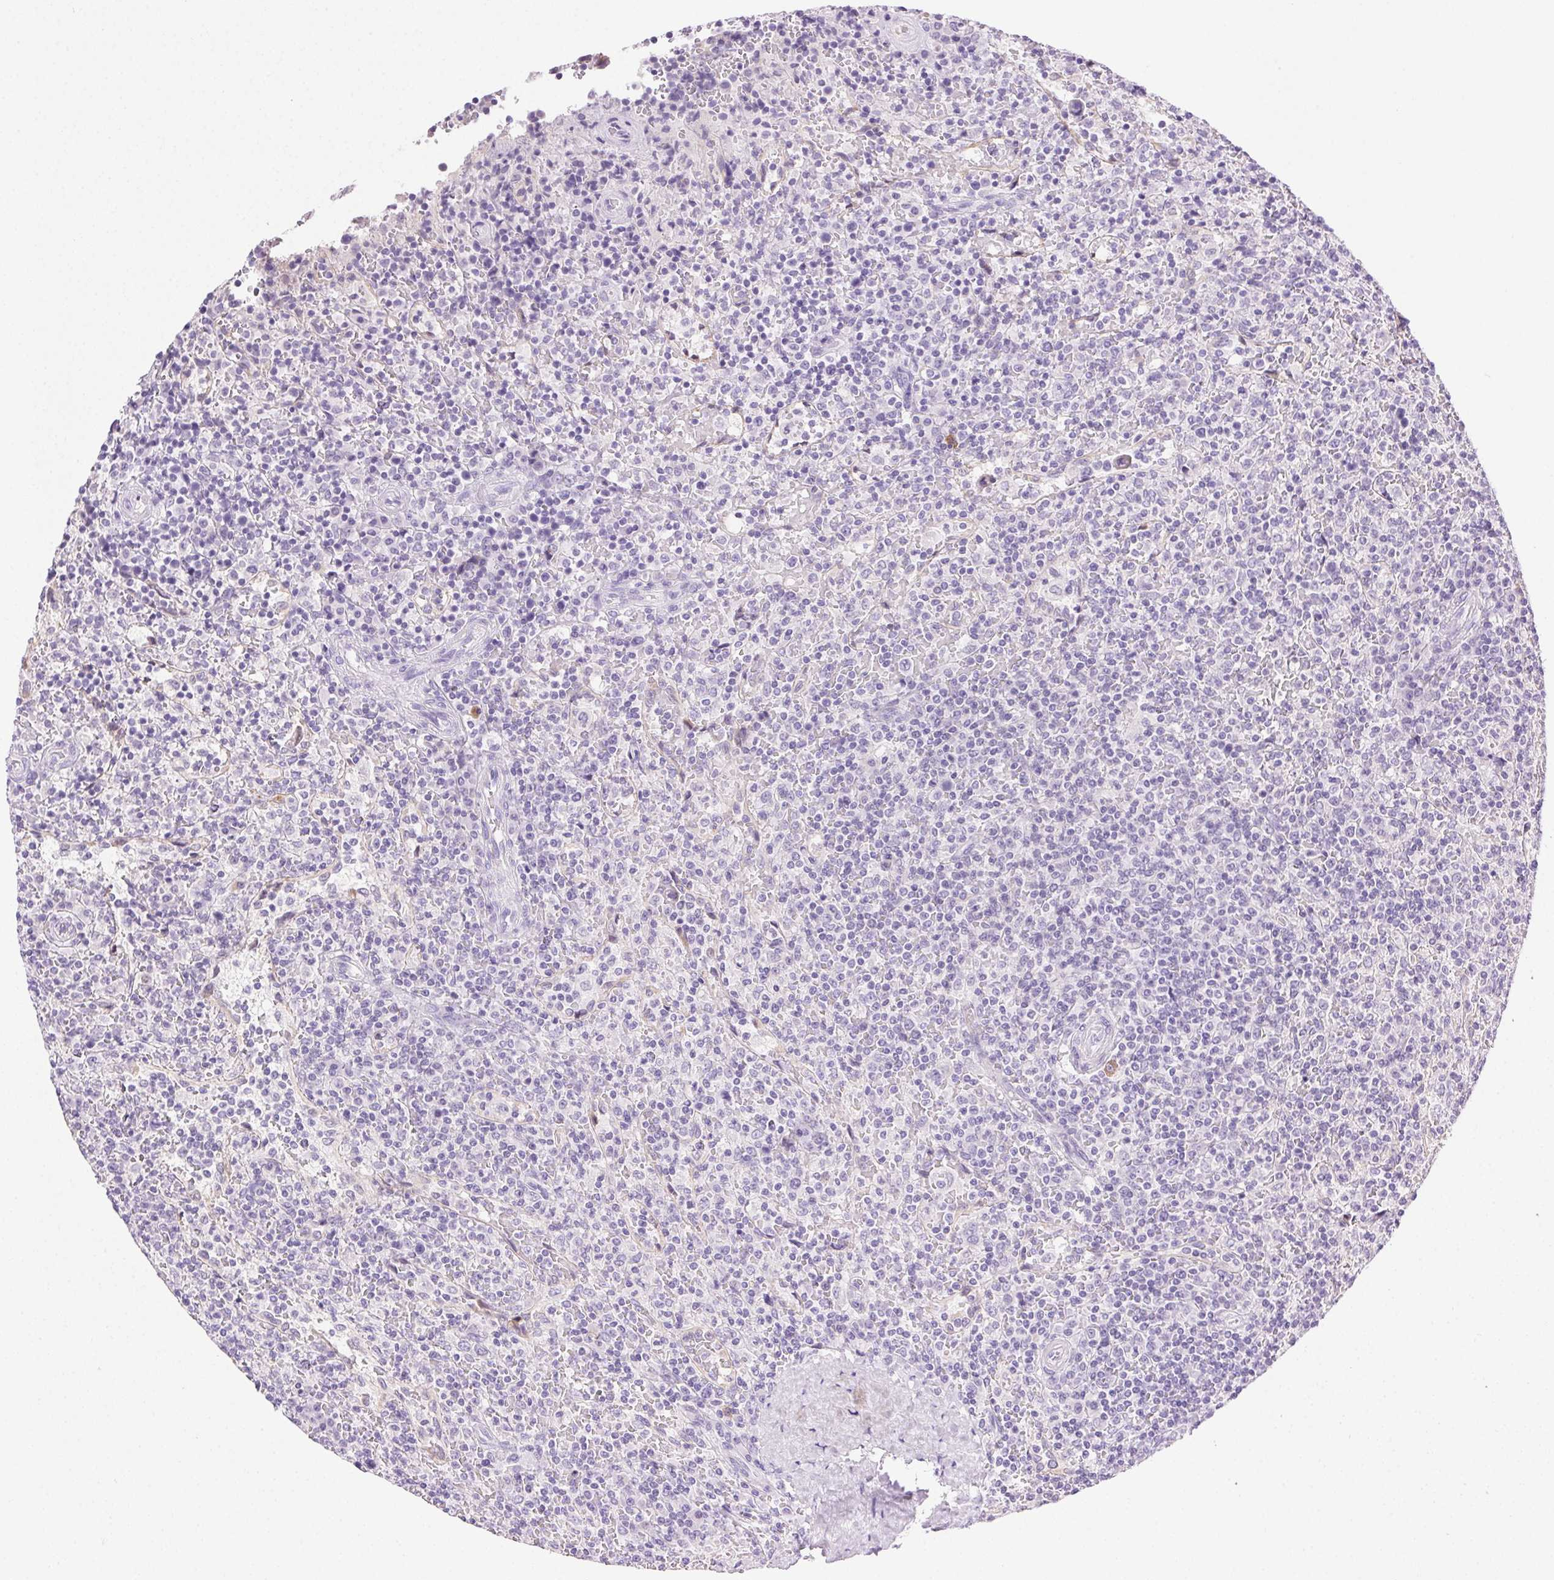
{"staining": {"intensity": "negative", "quantity": "none", "location": "none"}, "tissue": "lymphoma", "cell_type": "Tumor cells", "image_type": "cancer", "snomed": [{"axis": "morphology", "description": "Malignant lymphoma, non-Hodgkin's type, Low grade"}, {"axis": "topography", "description": "Spleen"}], "caption": "Immunohistochemical staining of human lymphoma demonstrates no significant staining in tumor cells. The staining is performed using DAB brown chromogen with nuclei counter-stained in using hematoxylin.", "gene": "CLDN10", "patient": {"sex": "male", "age": 62}}